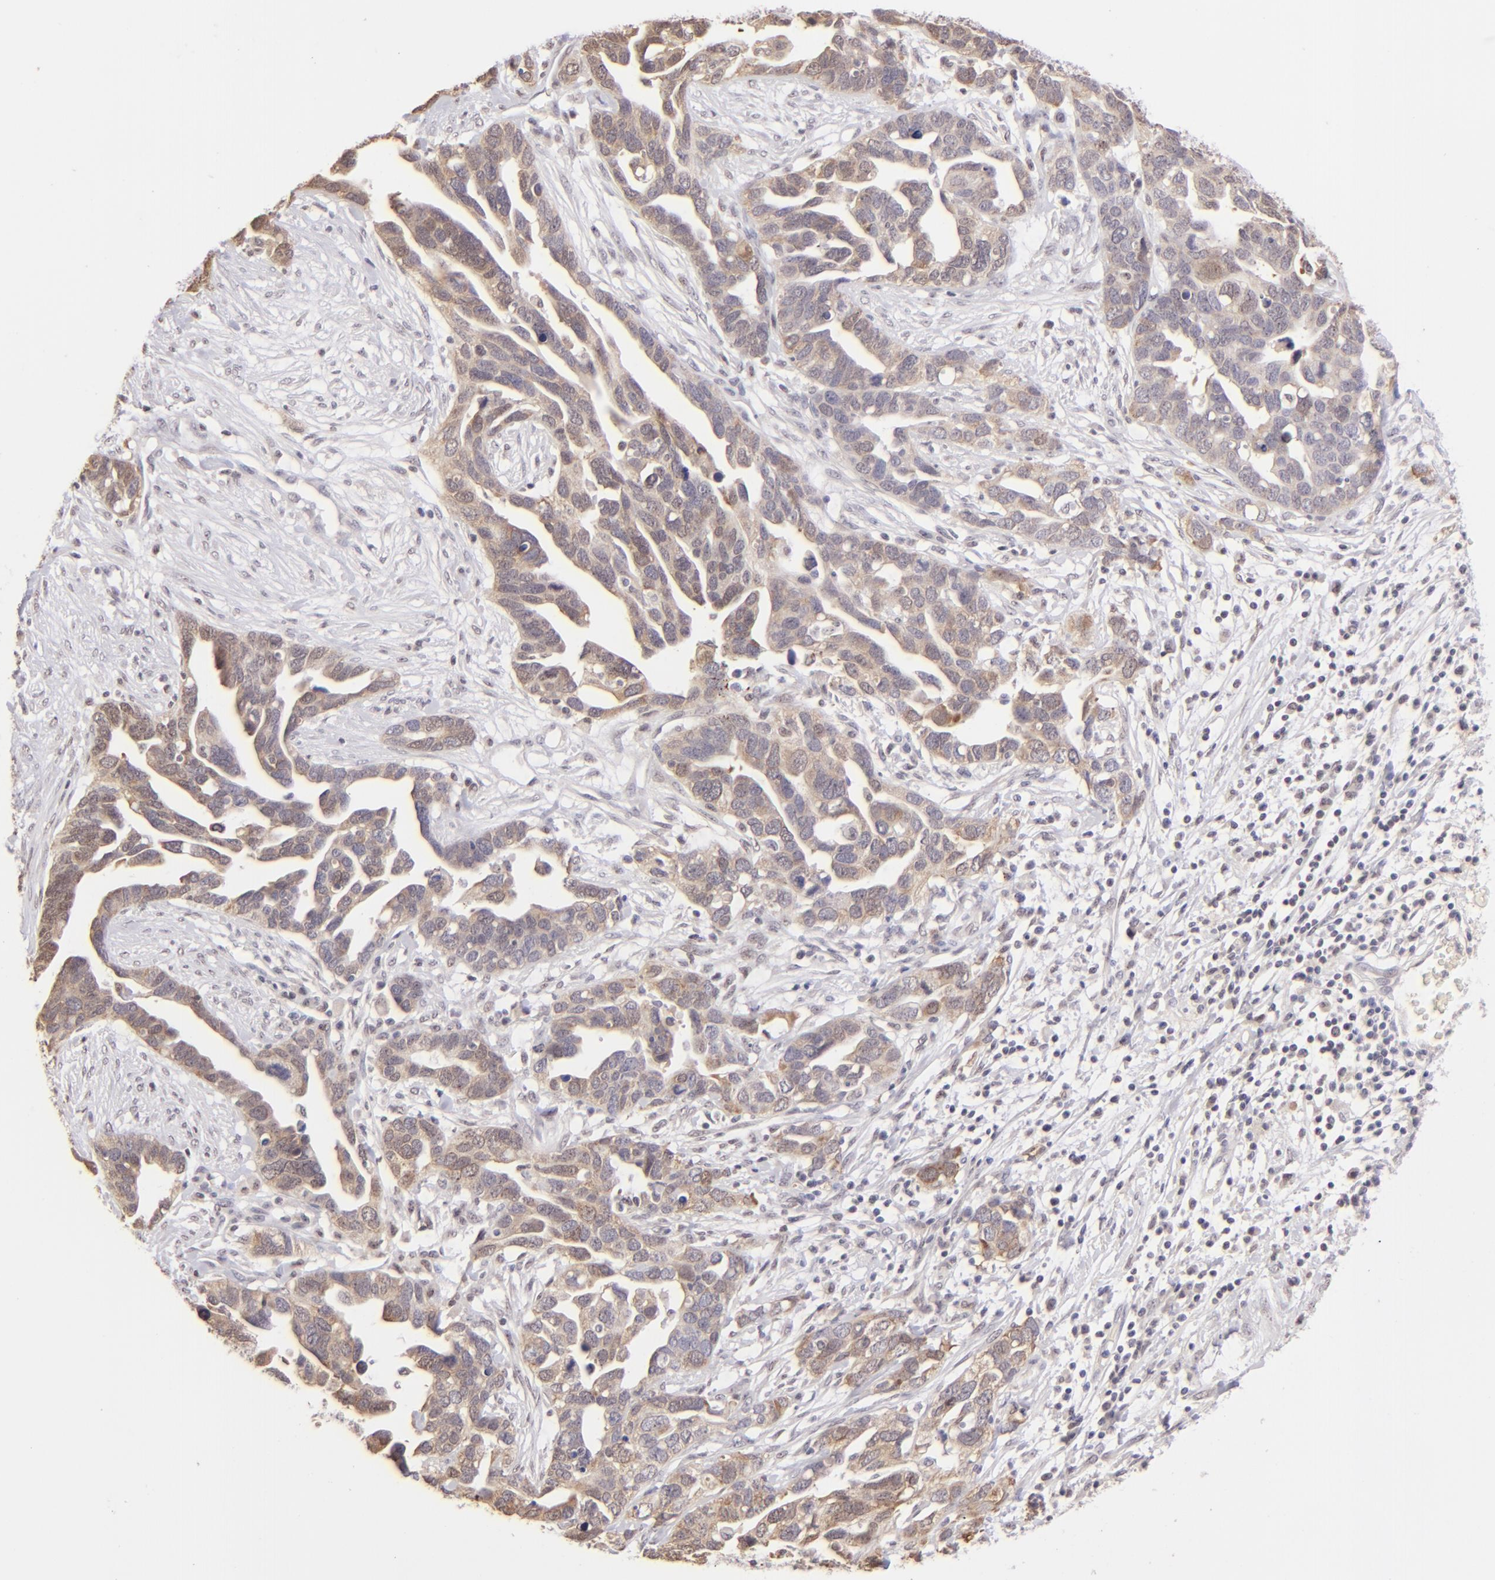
{"staining": {"intensity": "moderate", "quantity": ">75%", "location": "cytoplasmic/membranous"}, "tissue": "ovarian cancer", "cell_type": "Tumor cells", "image_type": "cancer", "snomed": [{"axis": "morphology", "description": "Cystadenocarcinoma, serous, NOS"}, {"axis": "topography", "description": "Ovary"}], "caption": "An immunohistochemistry (IHC) micrograph of neoplastic tissue is shown. Protein staining in brown shows moderate cytoplasmic/membranous positivity in ovarian serous cystadenocarcinoma within tumor cells.", "gene": "MAGEA1", "patient": {"sex": "female", "age": 54}}